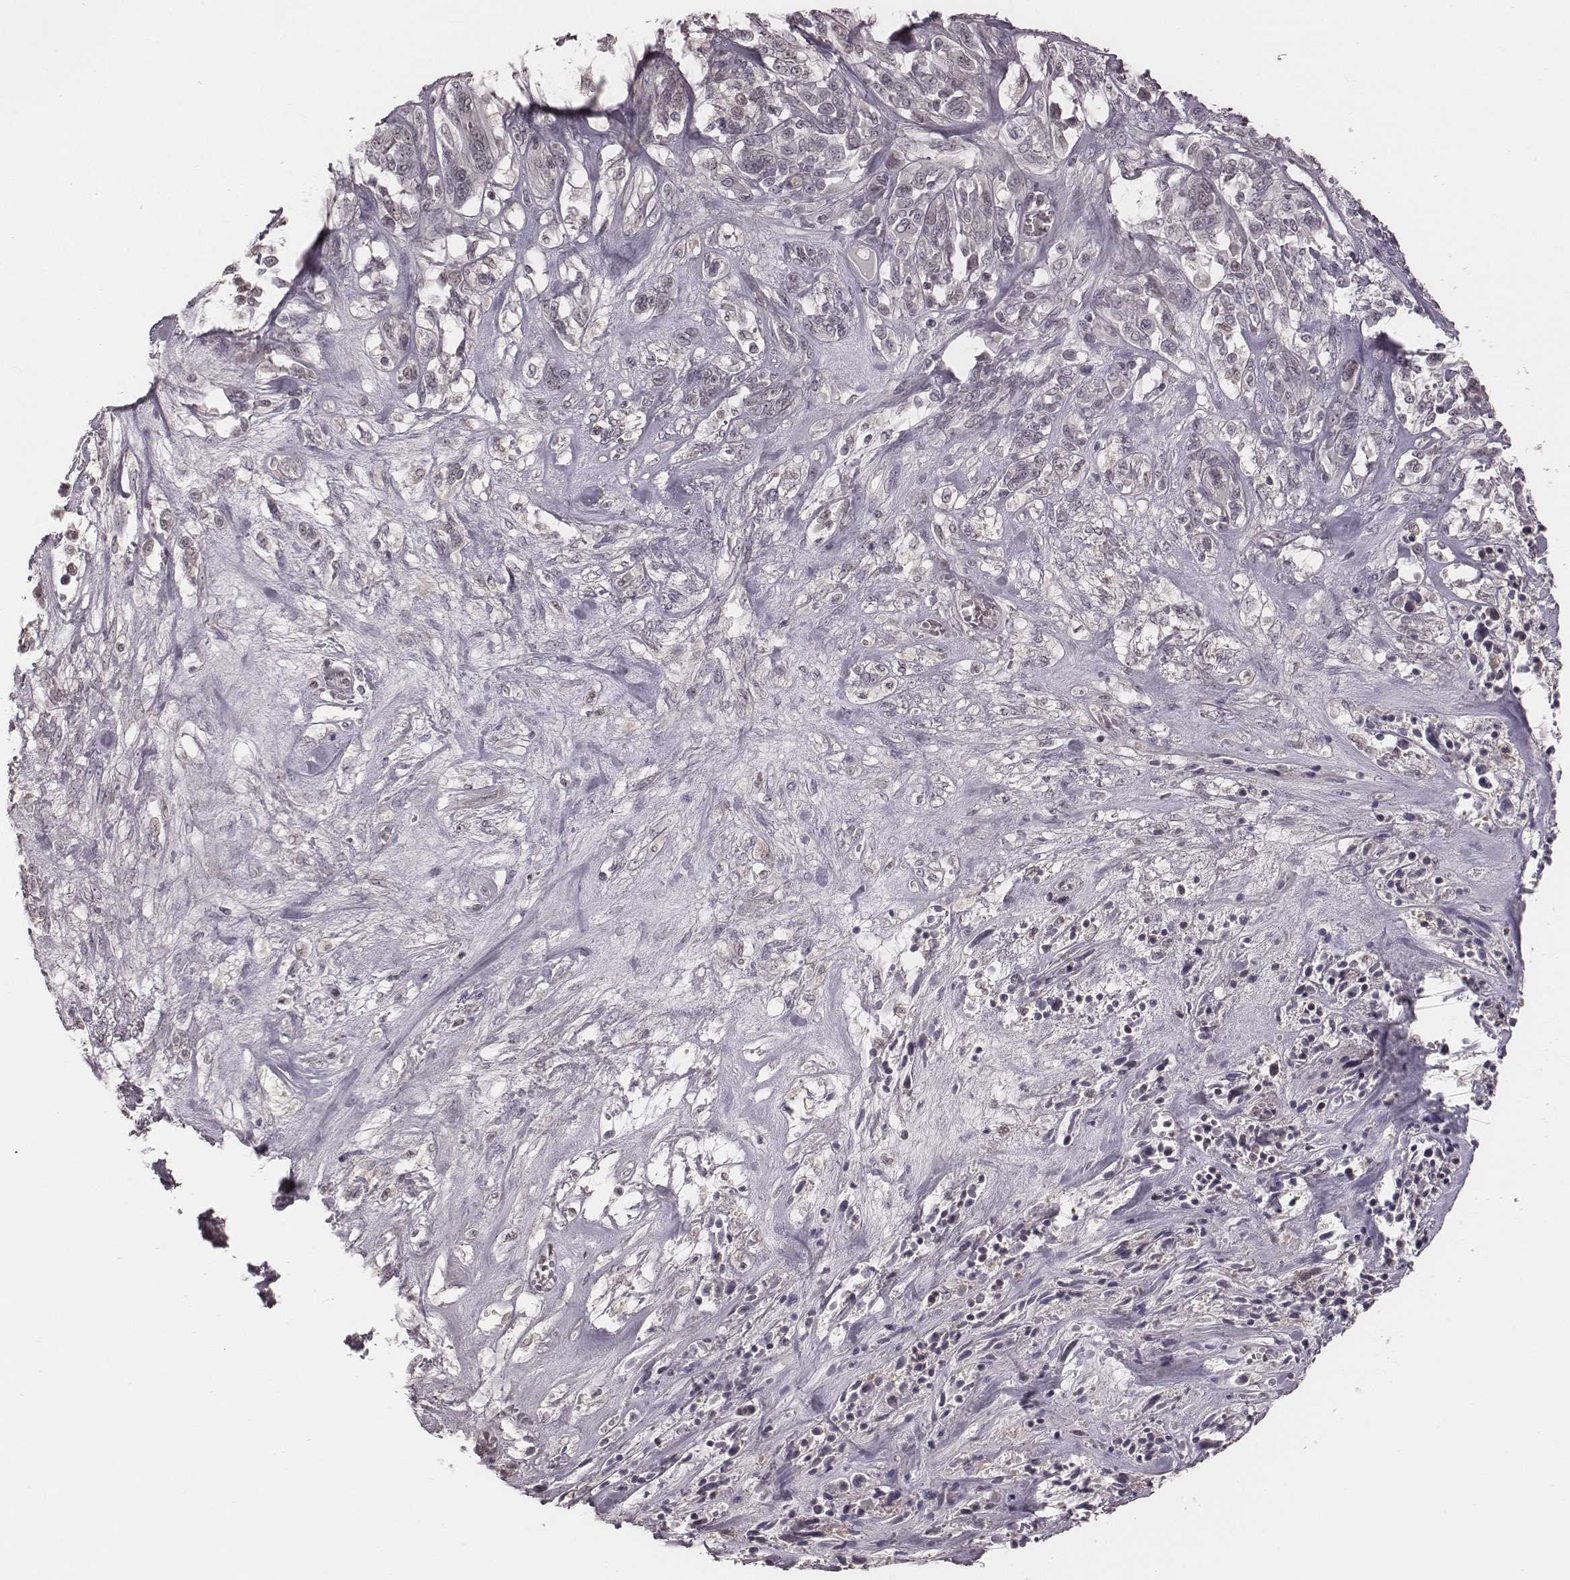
{"staining": {"intensity": "negative", "quantity": "none", "location": "none"}, "tissue": "melanoma", "cell_type": "Tumor cells", "image_type": "cancer", "snomed": [{"axis": "morphology", "description": "Malignant melanoma, NOS"}, {"axis": "topography", "description": "Skin"}], "caption": "Melanoma stained for a protein using immunohistochemistry (IHC) reveals no positivity tumor cells.", "gene": "IQCG", "patient": {"sex": "female", "age": 91}}